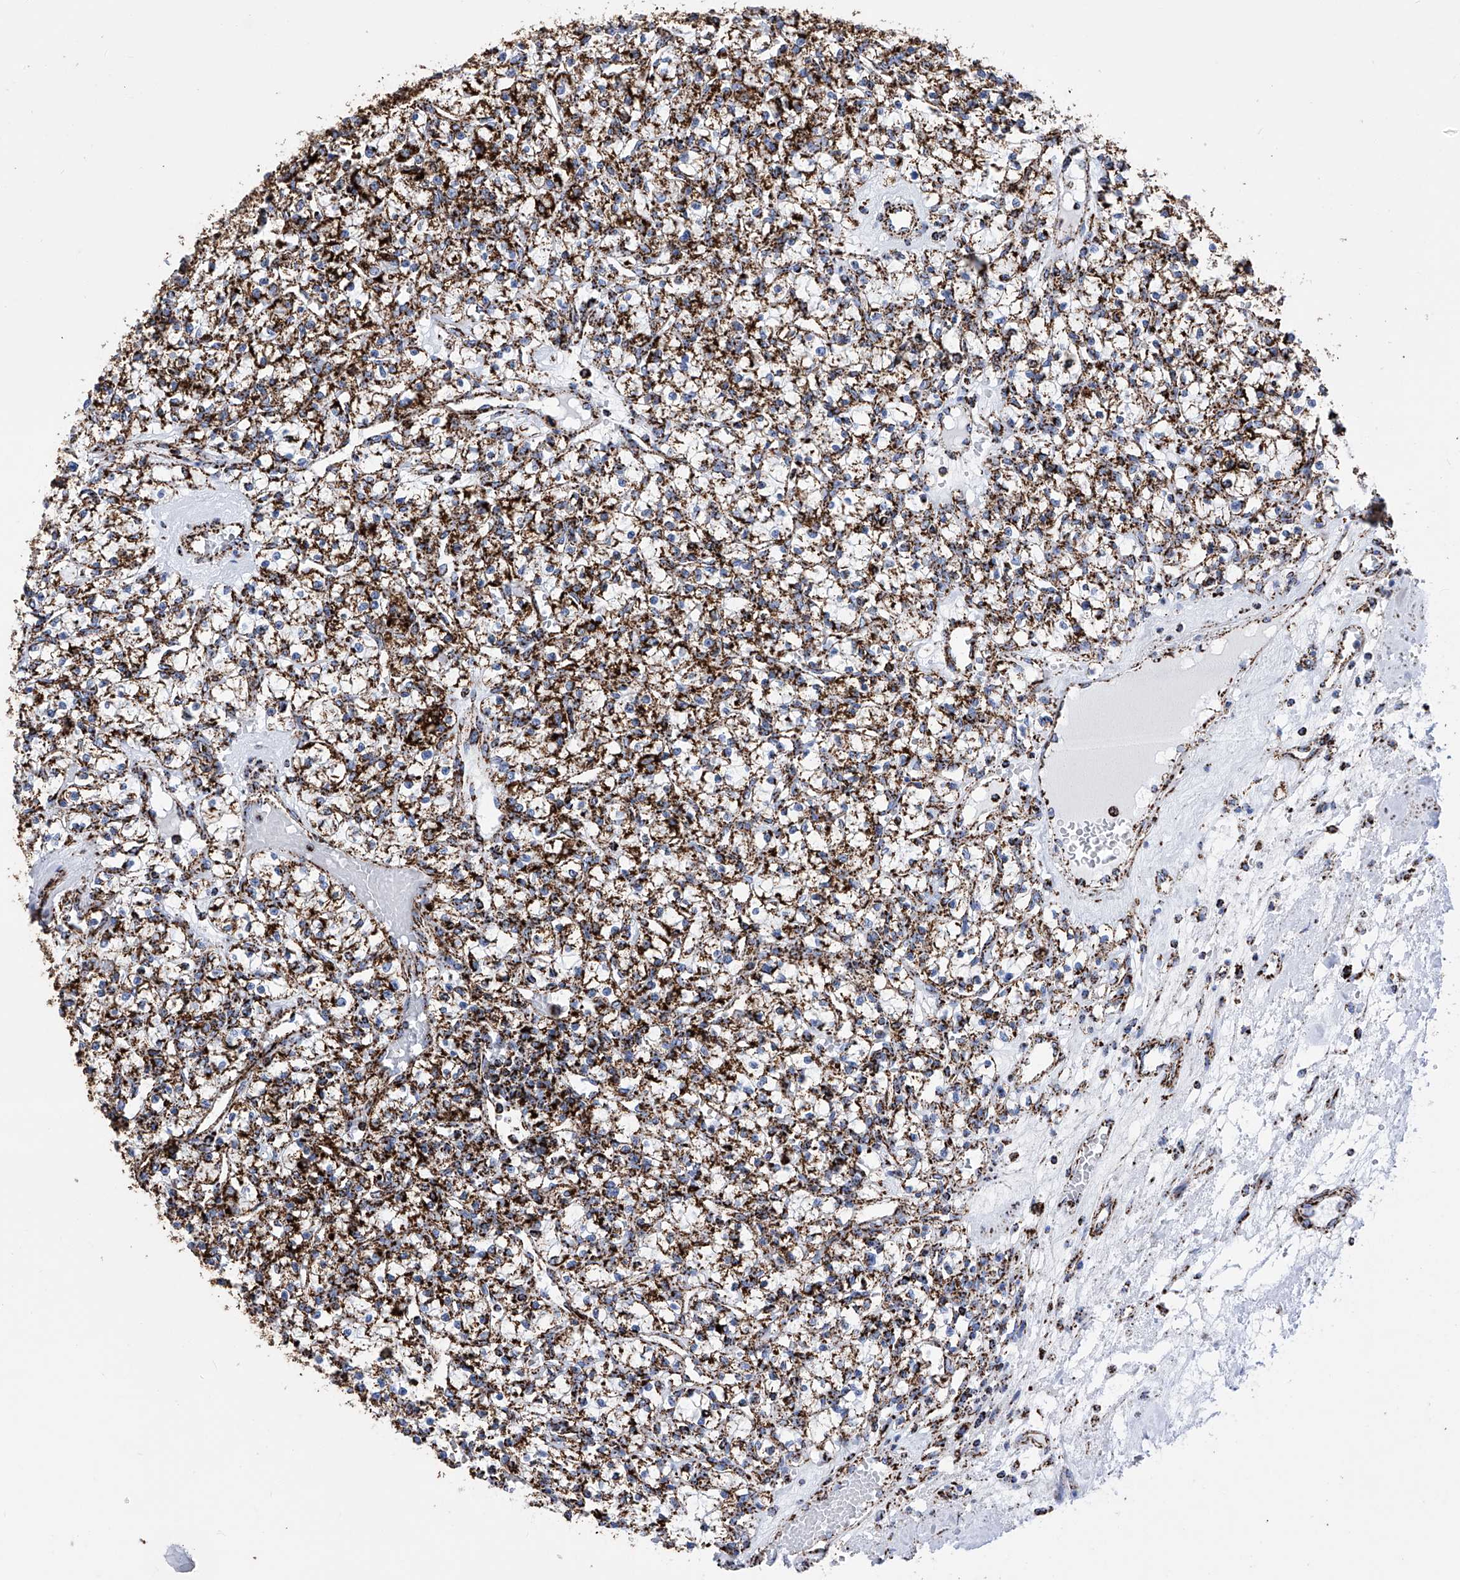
{"staining": {"intensity": "strong", "quantity": ">75%", "location": "cytoplasmic/membranous"}, "tissue": "renal cancer", "cell_type": "Tumor cells", "image_type": "cancer", "snomed": [{"axis": "morphology", "description": "Adenocarcinoma, NOS"}, {"axis": "topography", "description": "Kidney"}], "caption": "Renal adenocarcinoma stained with a protein marker displays strong staining in tumor cells.", "gene": "ATP5PF", "patient": {"sex": "female", "age": 59}}